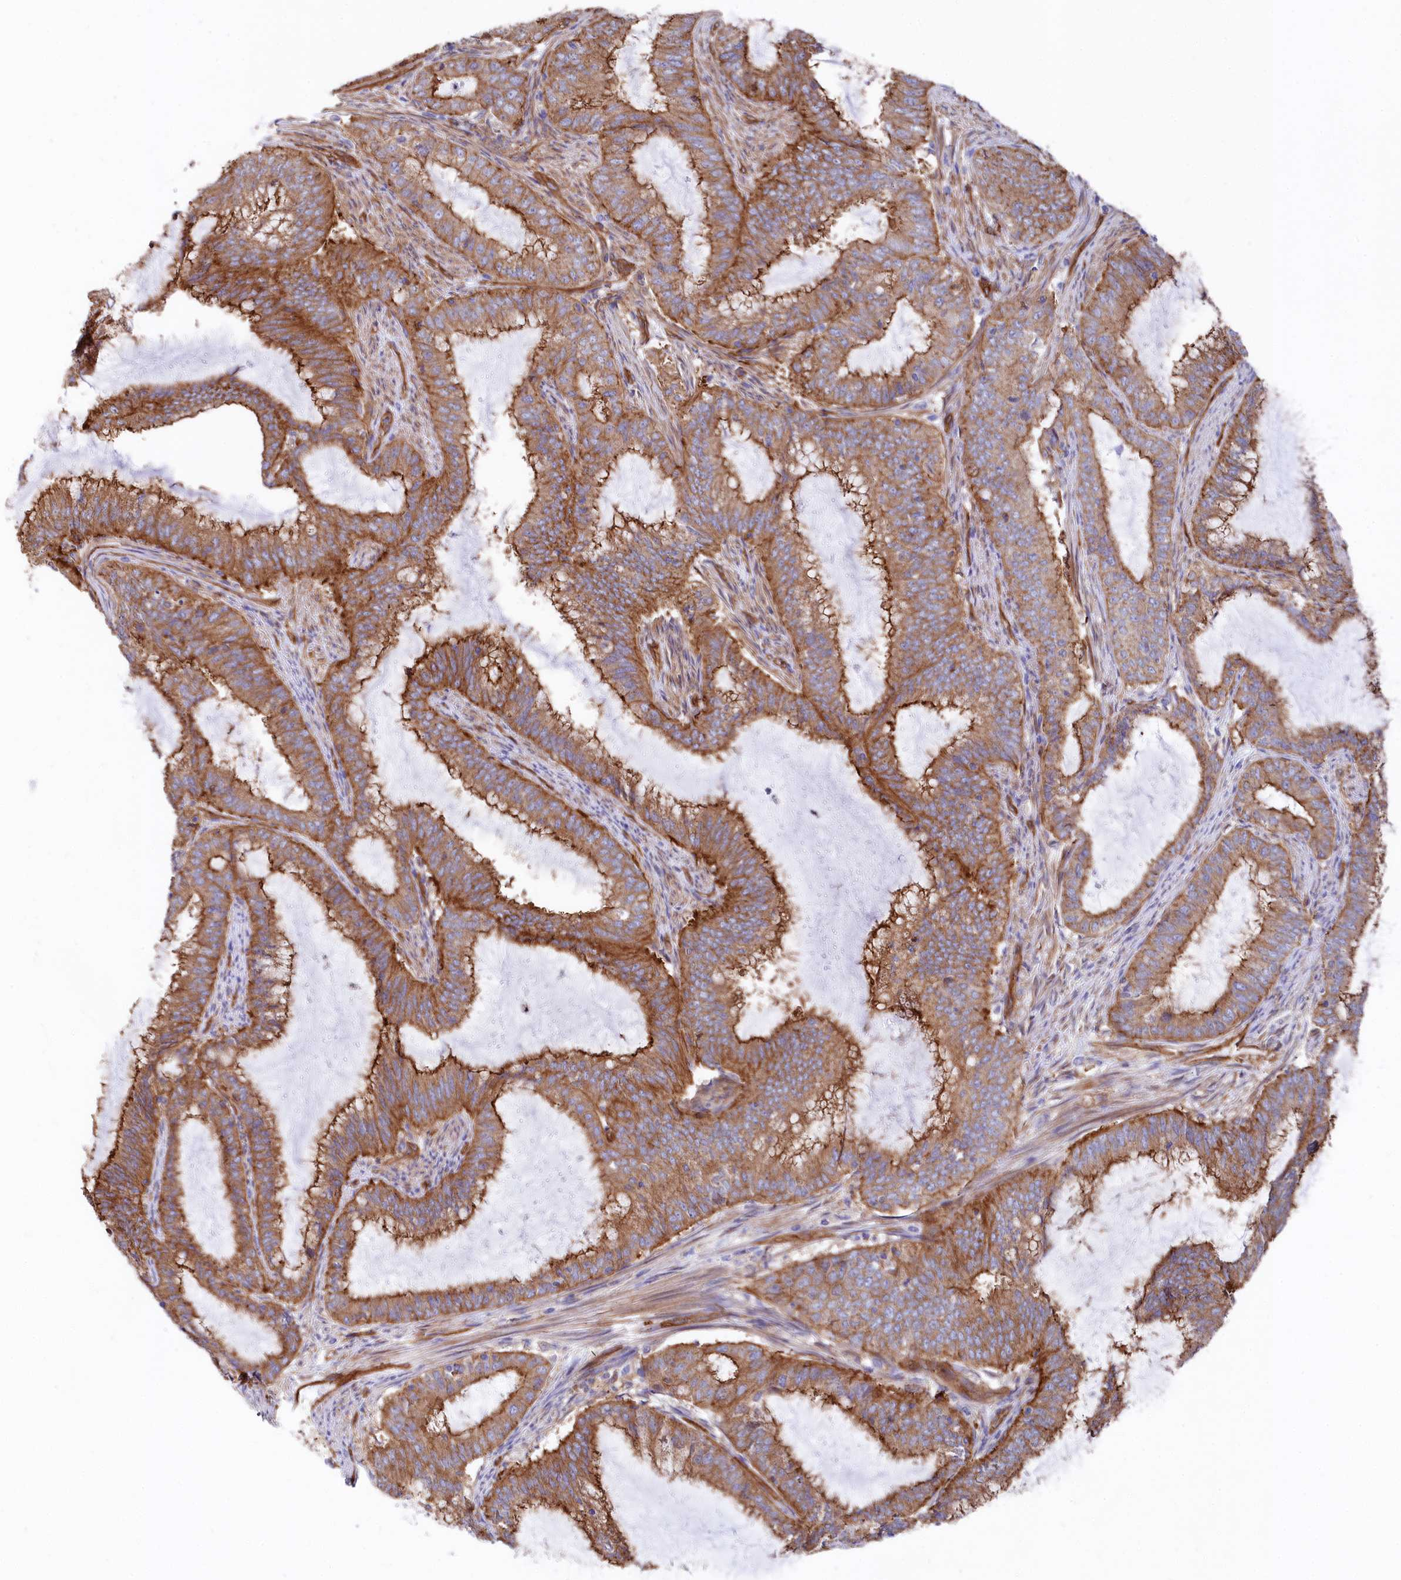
{"staining": {"intensity": "moderate", "quantity": ">75%", "location": "cytoplasmic/membranous"}, "tissue": "endometrial cancer", "cell_type": "Tumor cells", "image_type": "cancer", "snomed": [{"axis": "morphology", "description": "Adenocarcinoma, NOS"}, {"axis": "topography", "description": "Endometrium"}], "caption": "IHC of human endometrial cancer (adenocarcinoma) shows medium levels of moderate cytoplasmic/membranous positivity in approximately >75% of tumor cells. Using DAB (brown) and hematoxylin (blue) stains, captured at high magnification using brightfield microscopy.", "gene": "TNKS1BP1", "patient": {"sex": "female", "age": 51}}